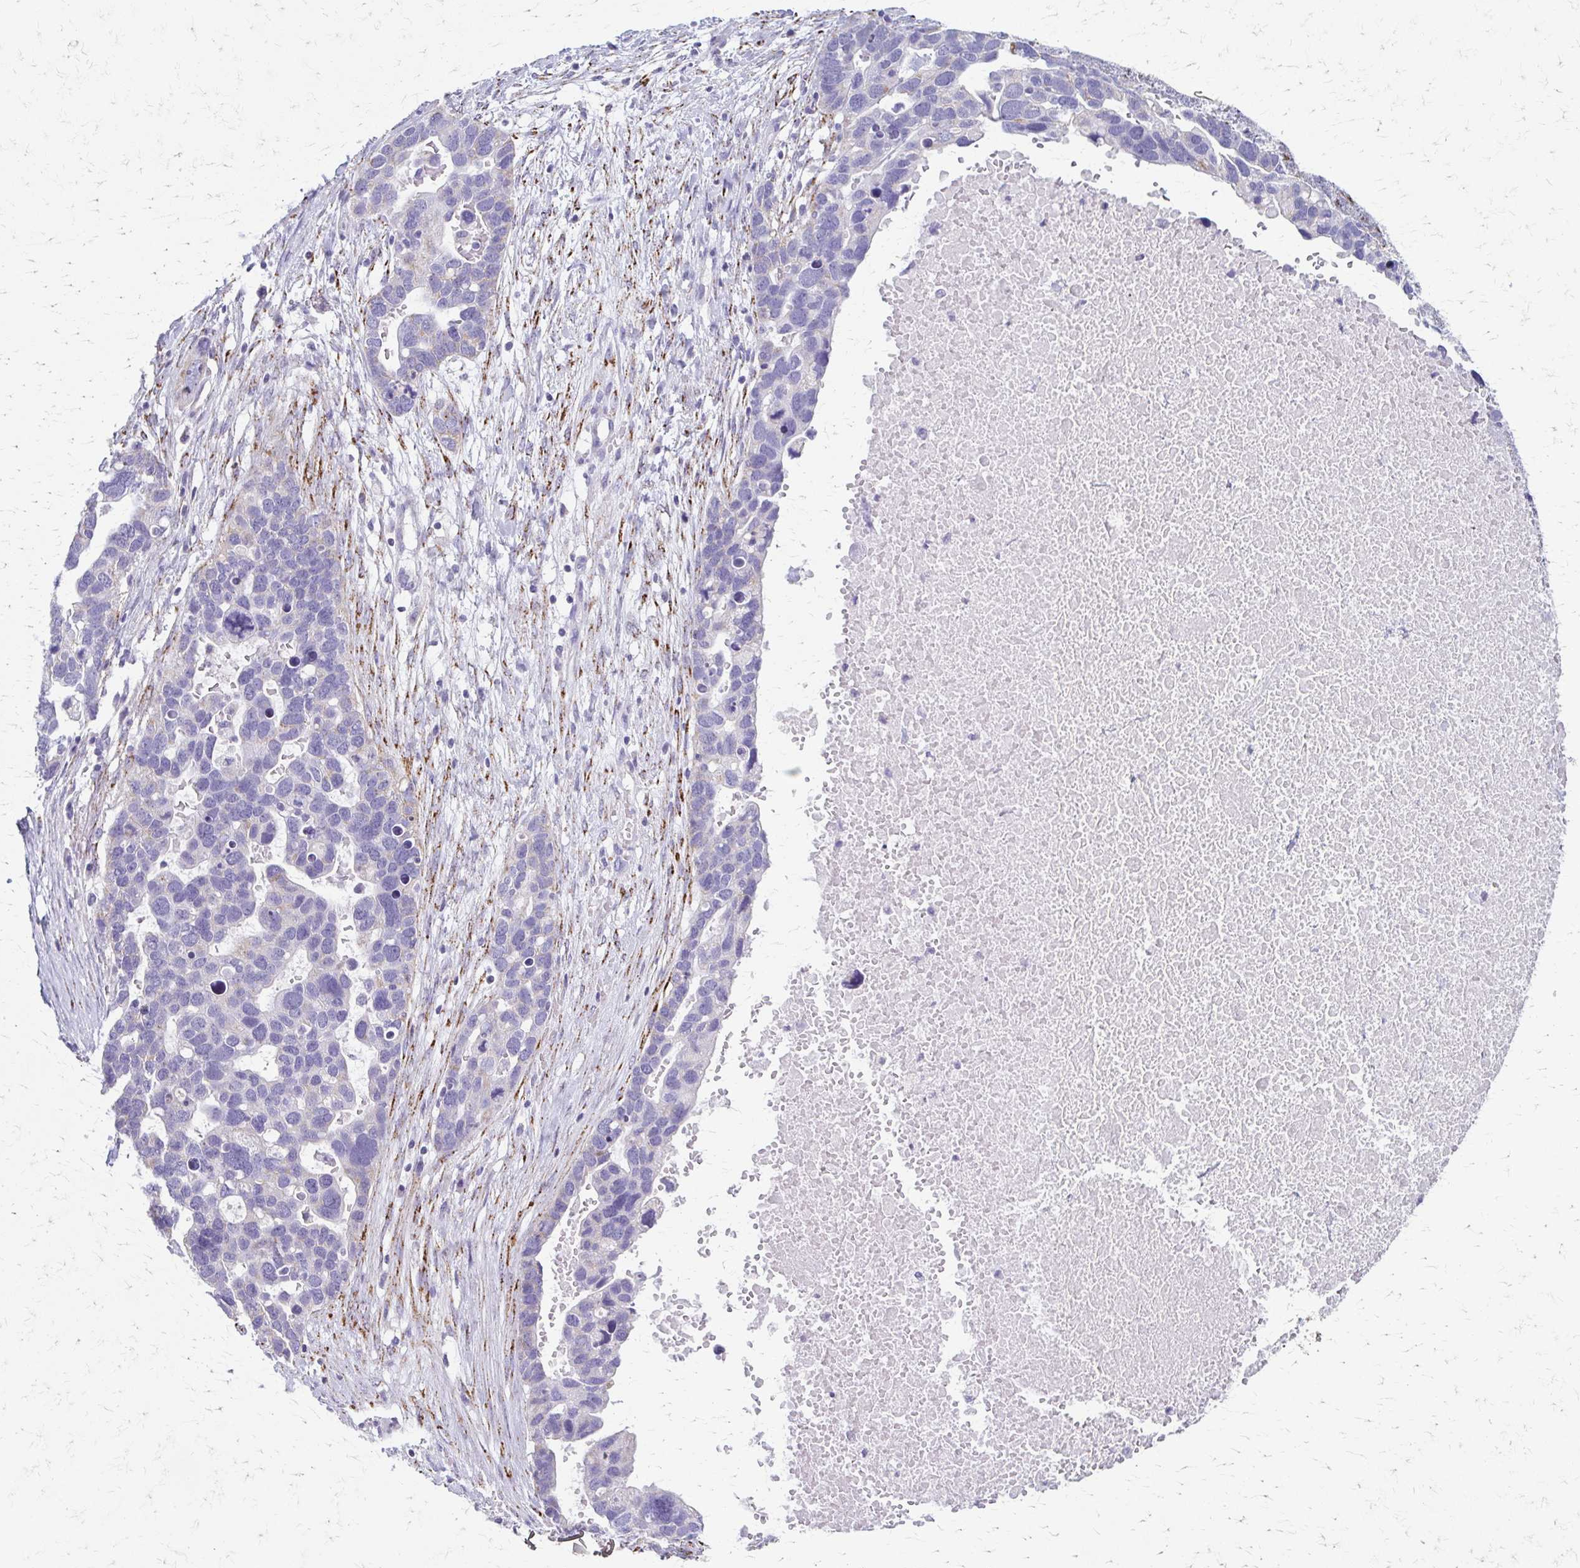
{"staining": {"intensity": "negative", "quantity": "none", "location": "none"}, "tissue": "ovarian cancer", "cell_type": "Tumor cells", "image_type": "cancer", "snomed": [{"axis": "morphology", "description": "Cystadenocarcinoma, serous, NOS"}, {"axis": "topography", "description": "Ovary"}], "caption": "Ovarian cancer (serous cystadenocarcinoma) stained for a protein using IHC displays no staining tumor cells.", "gene": "ZSCAN5B", "patient": {"sex": "female", "age": 54}}